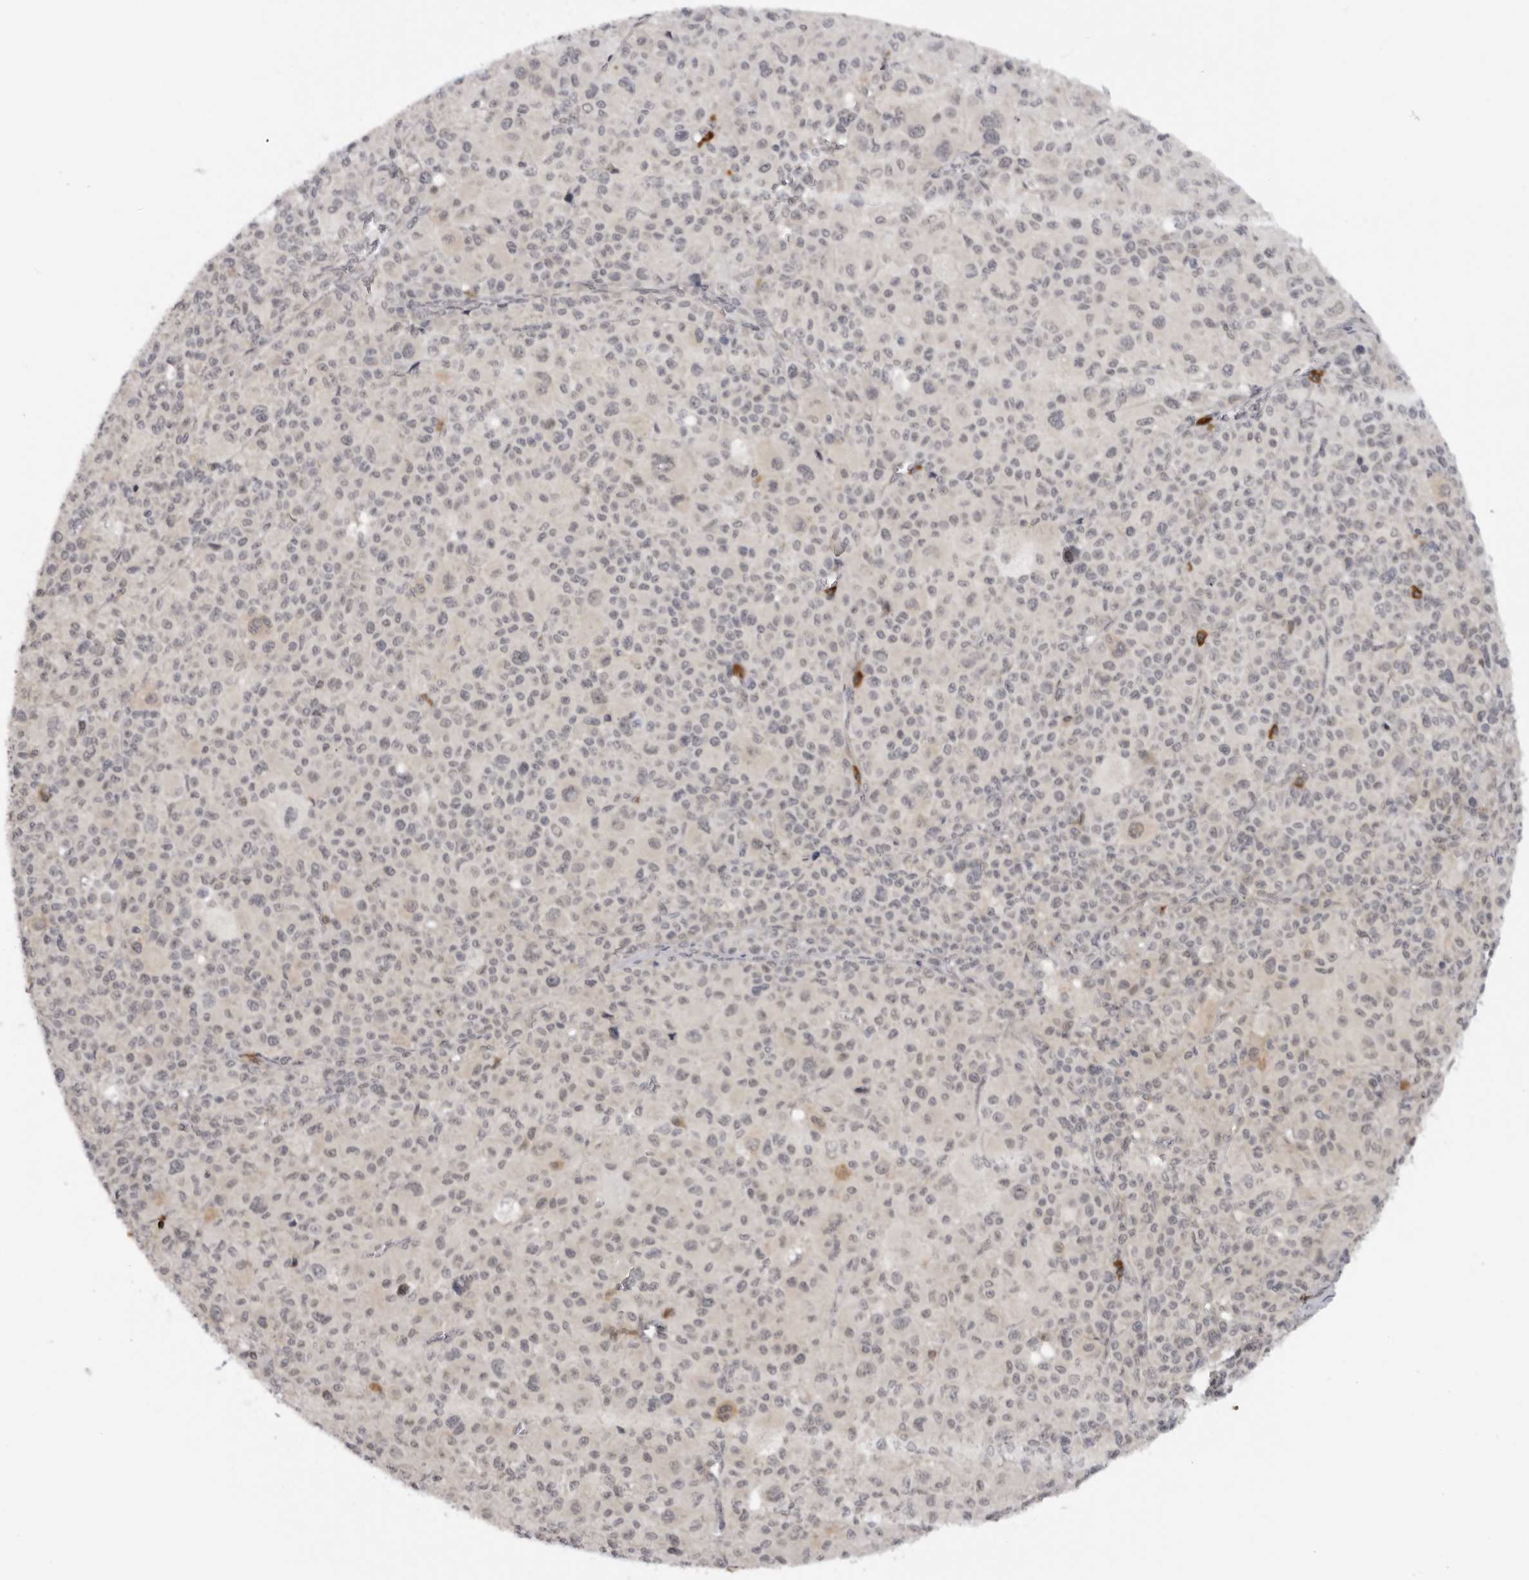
{"staining": {"intensity": "negative", "quantity": "none", "location": "none"}, "tissue": "melanoma", "cell_type": "Tumor cells", "image_type": "cancer", "snomed": [{"axis": "morphology", "description": "Malignant melanoma, Metastatic site"}, {"axis": "topography", "description": "Skin"}], "caption": "IHC image of neoplastic tissue: malignant melanoma (metastatic site) stained with DAB (3,3'-diaminobenzidine) exhibits no significant protein staining in tumor cells.", "gene": "ALPK2", "patient": {"sex": "female", "age": 74}}